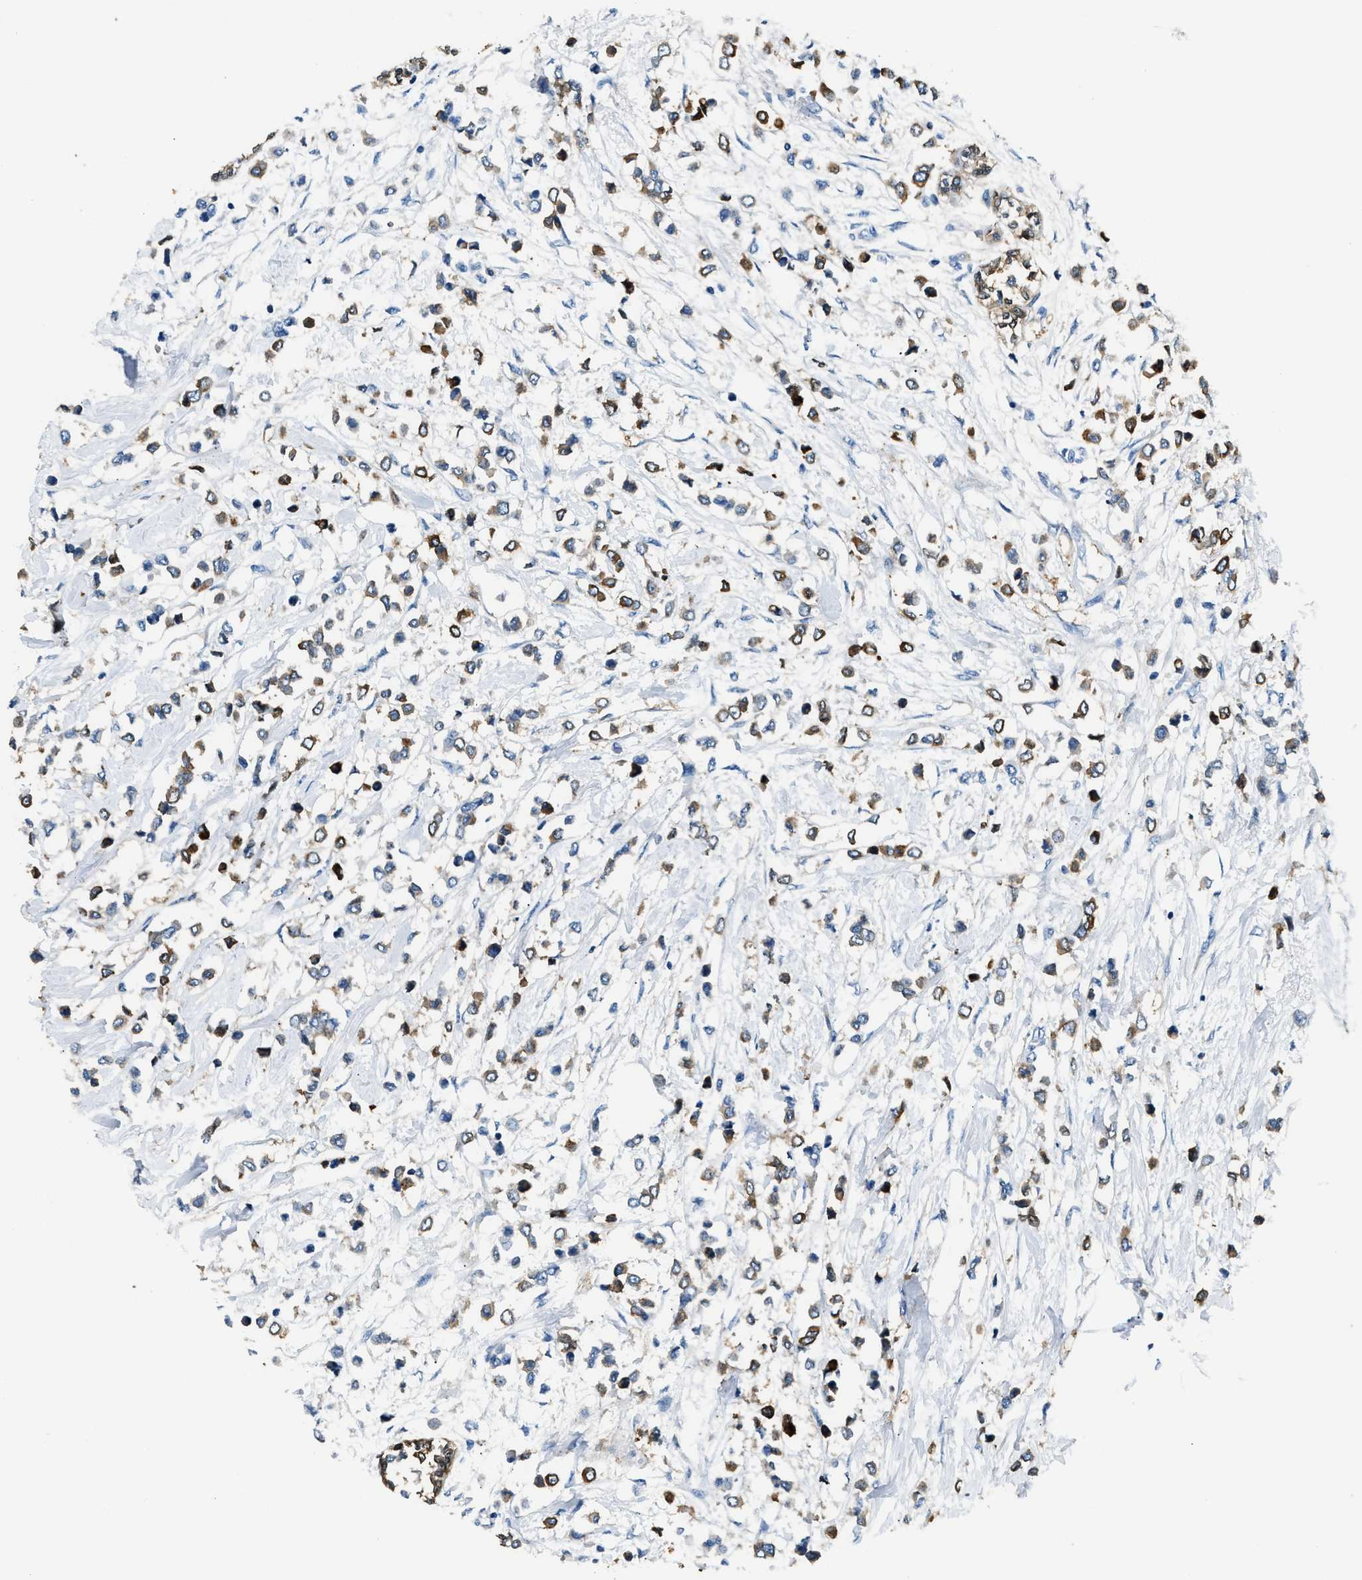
{"staining": {"intensity": "moderate", "quantity": "25%-75%", "location": "cytoplasmic/membranous"}, "tissue": "breast cancer", "cell_type": "Tumor cells", "image_type": "cancer", "snomed": [{"axis": "morphology", "description": "Lobular carcinoma"}, {"axis": "topography", "description": "Breast"}], "caption": "A micrograph of human breast cancer (lobular carcinoma) stained for a protein reveals moderate cytoplasmic/membranous brown staining in tumor cells.", "gene": "ANXA3", "patient": {"sex": "female", "age": 51}}